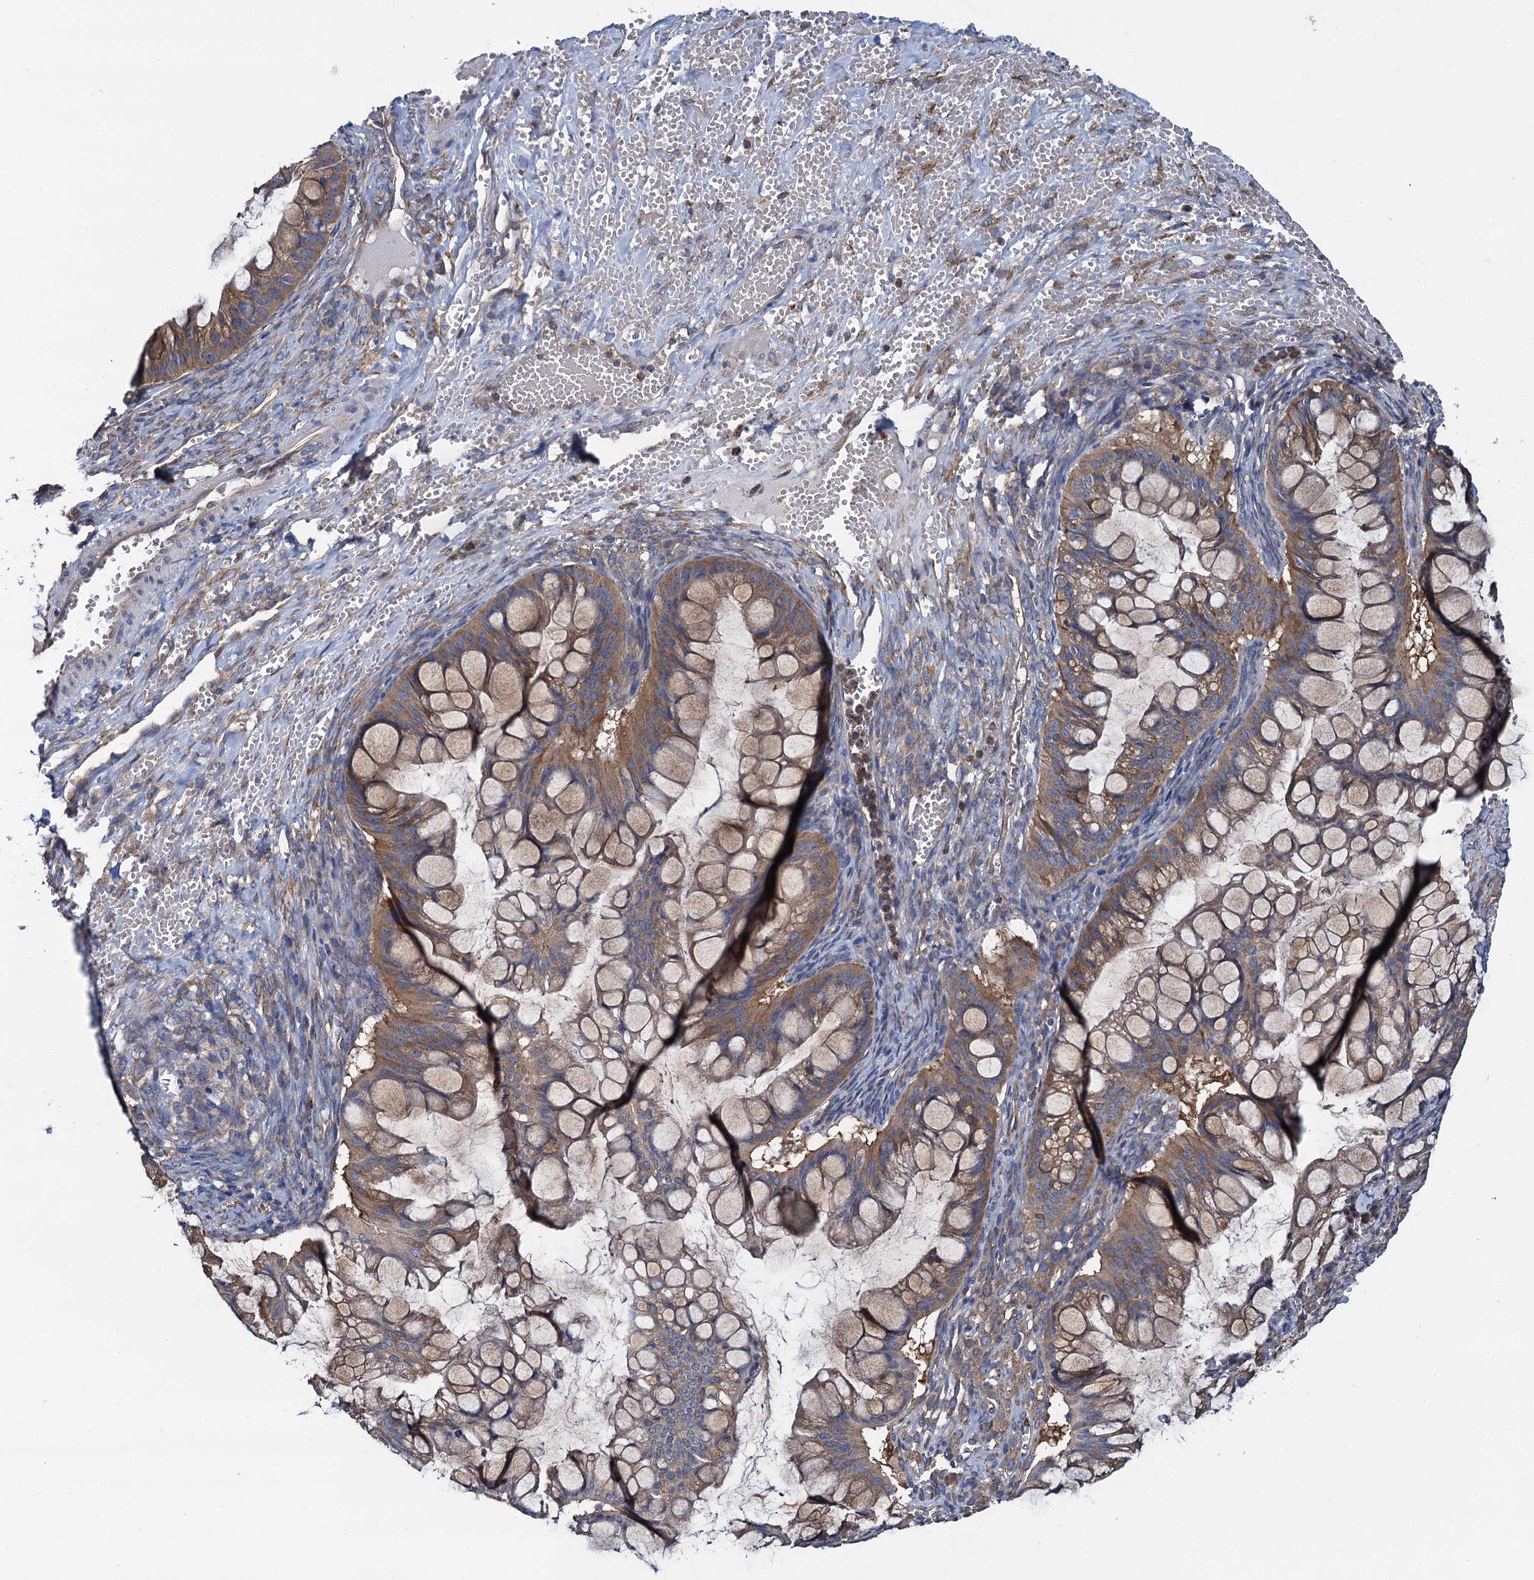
{"staining": {"intensity": "moderate", "quantity": "25%-75%", "location": "cytoplasmic/membranous"}, "tissue": "ovarian cancer", "cell_type": "Tumor cells", "image_type": "cancer", "snomed": [{"axis": "morphology", "description": "Cystadenocarcinoma, mucinous, NOS"}, {"axis": "topography", "description": "Ovary"}], "caption": "Approximately 25%-75% of tumor cells in human ovarian cancer (mucinous cystadenocarcinoma) exhibit moderate cytoplasmic/membranous protein positivity as visualized by brown immunohistochemical staining.", "gene": "ADCY9", "patient": {"sex": "female", "age": 73}}